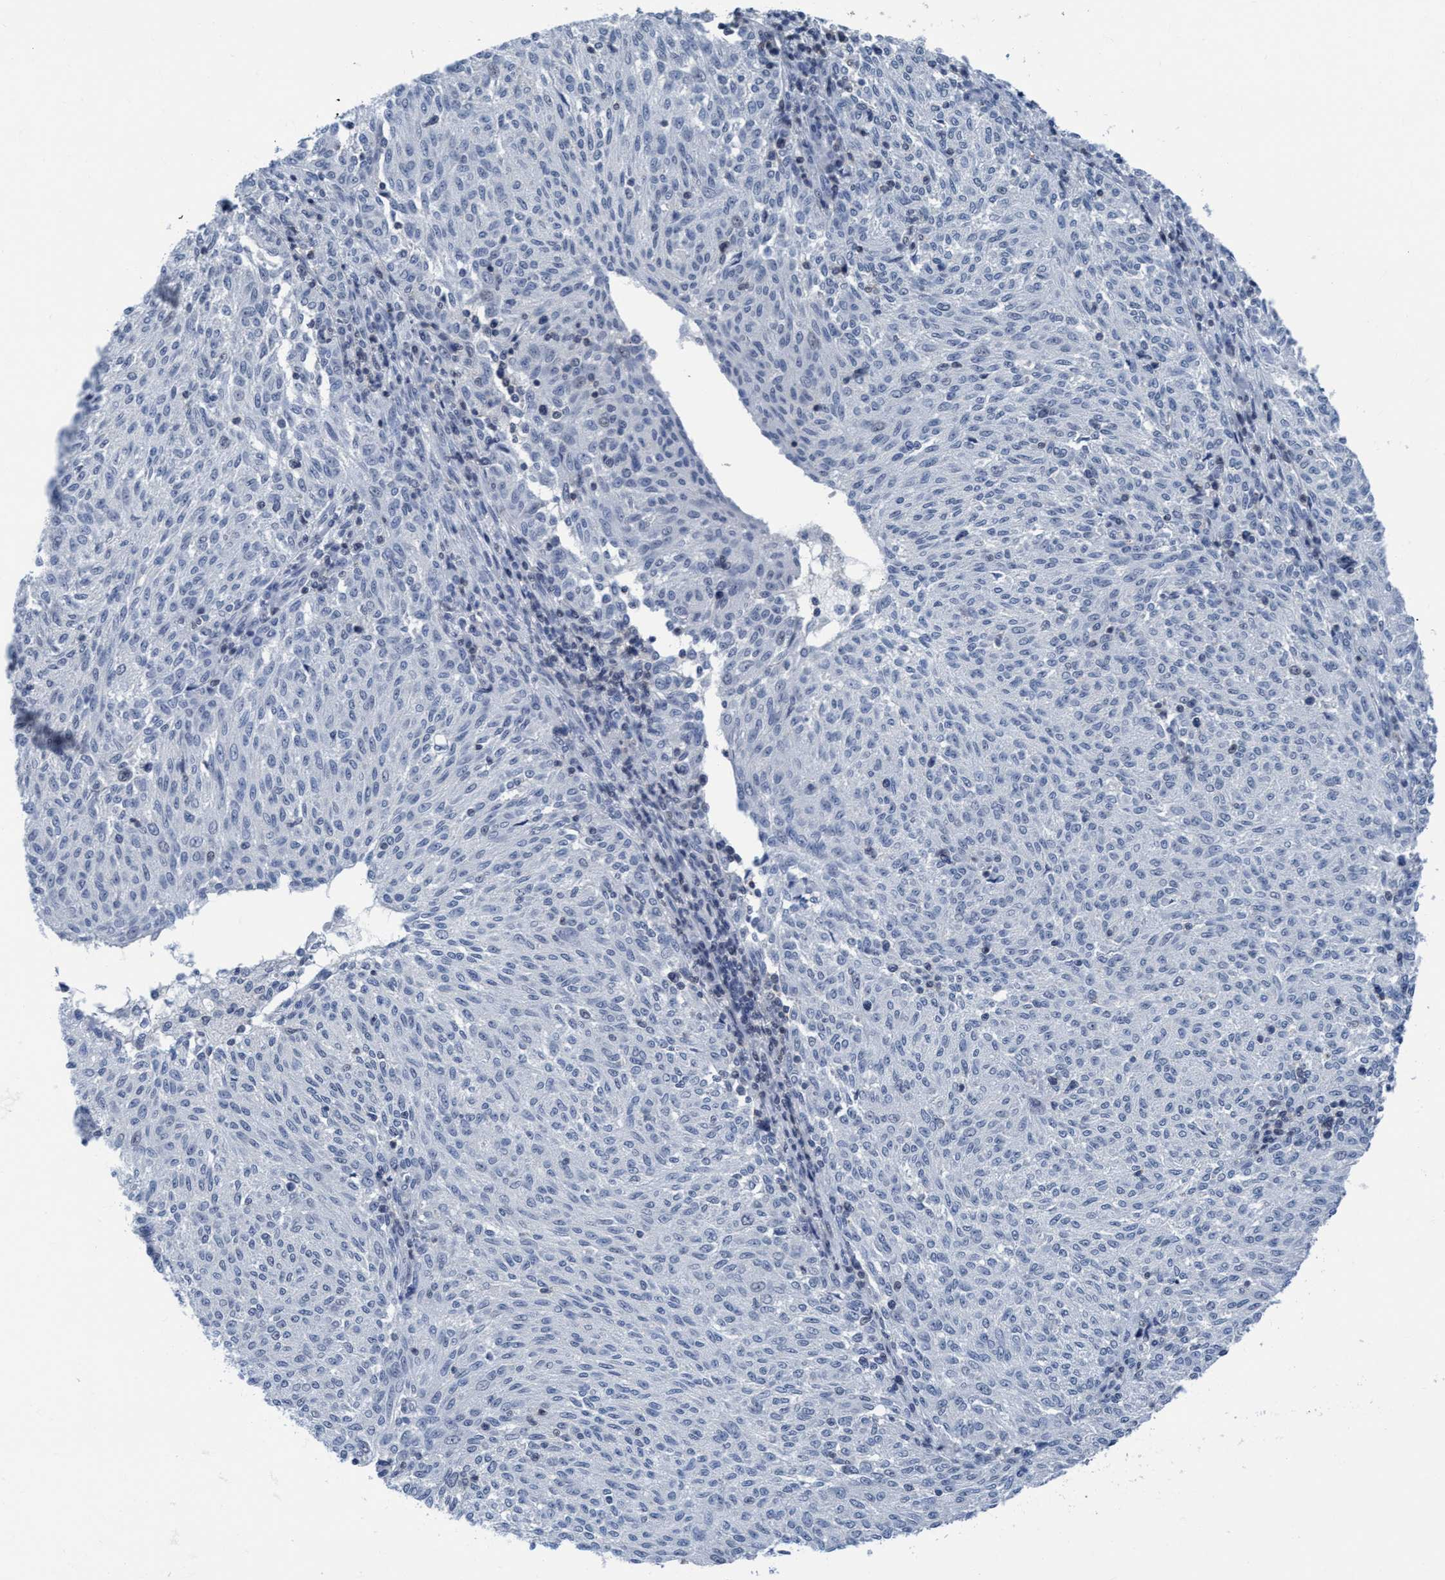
{"staining": {"intensity": "negative", "quantity": "none", "location": "none"}, "tissue": "melanoma", "cell_type": "Tumor cells", "image_type": "cancer", "snomed": [{"axis": "morphology", "description": "Malignant melanoma, NOS"}, {"axis": "topography", "description": "Skin"}], "caption": "This is an immunohistochemistry (IHC) photomicrograph of human malignant melanoma. There is no positivity in tumor cells.", "gene": "DNAI1", "patient": {"sex": "female", "age": 72}}